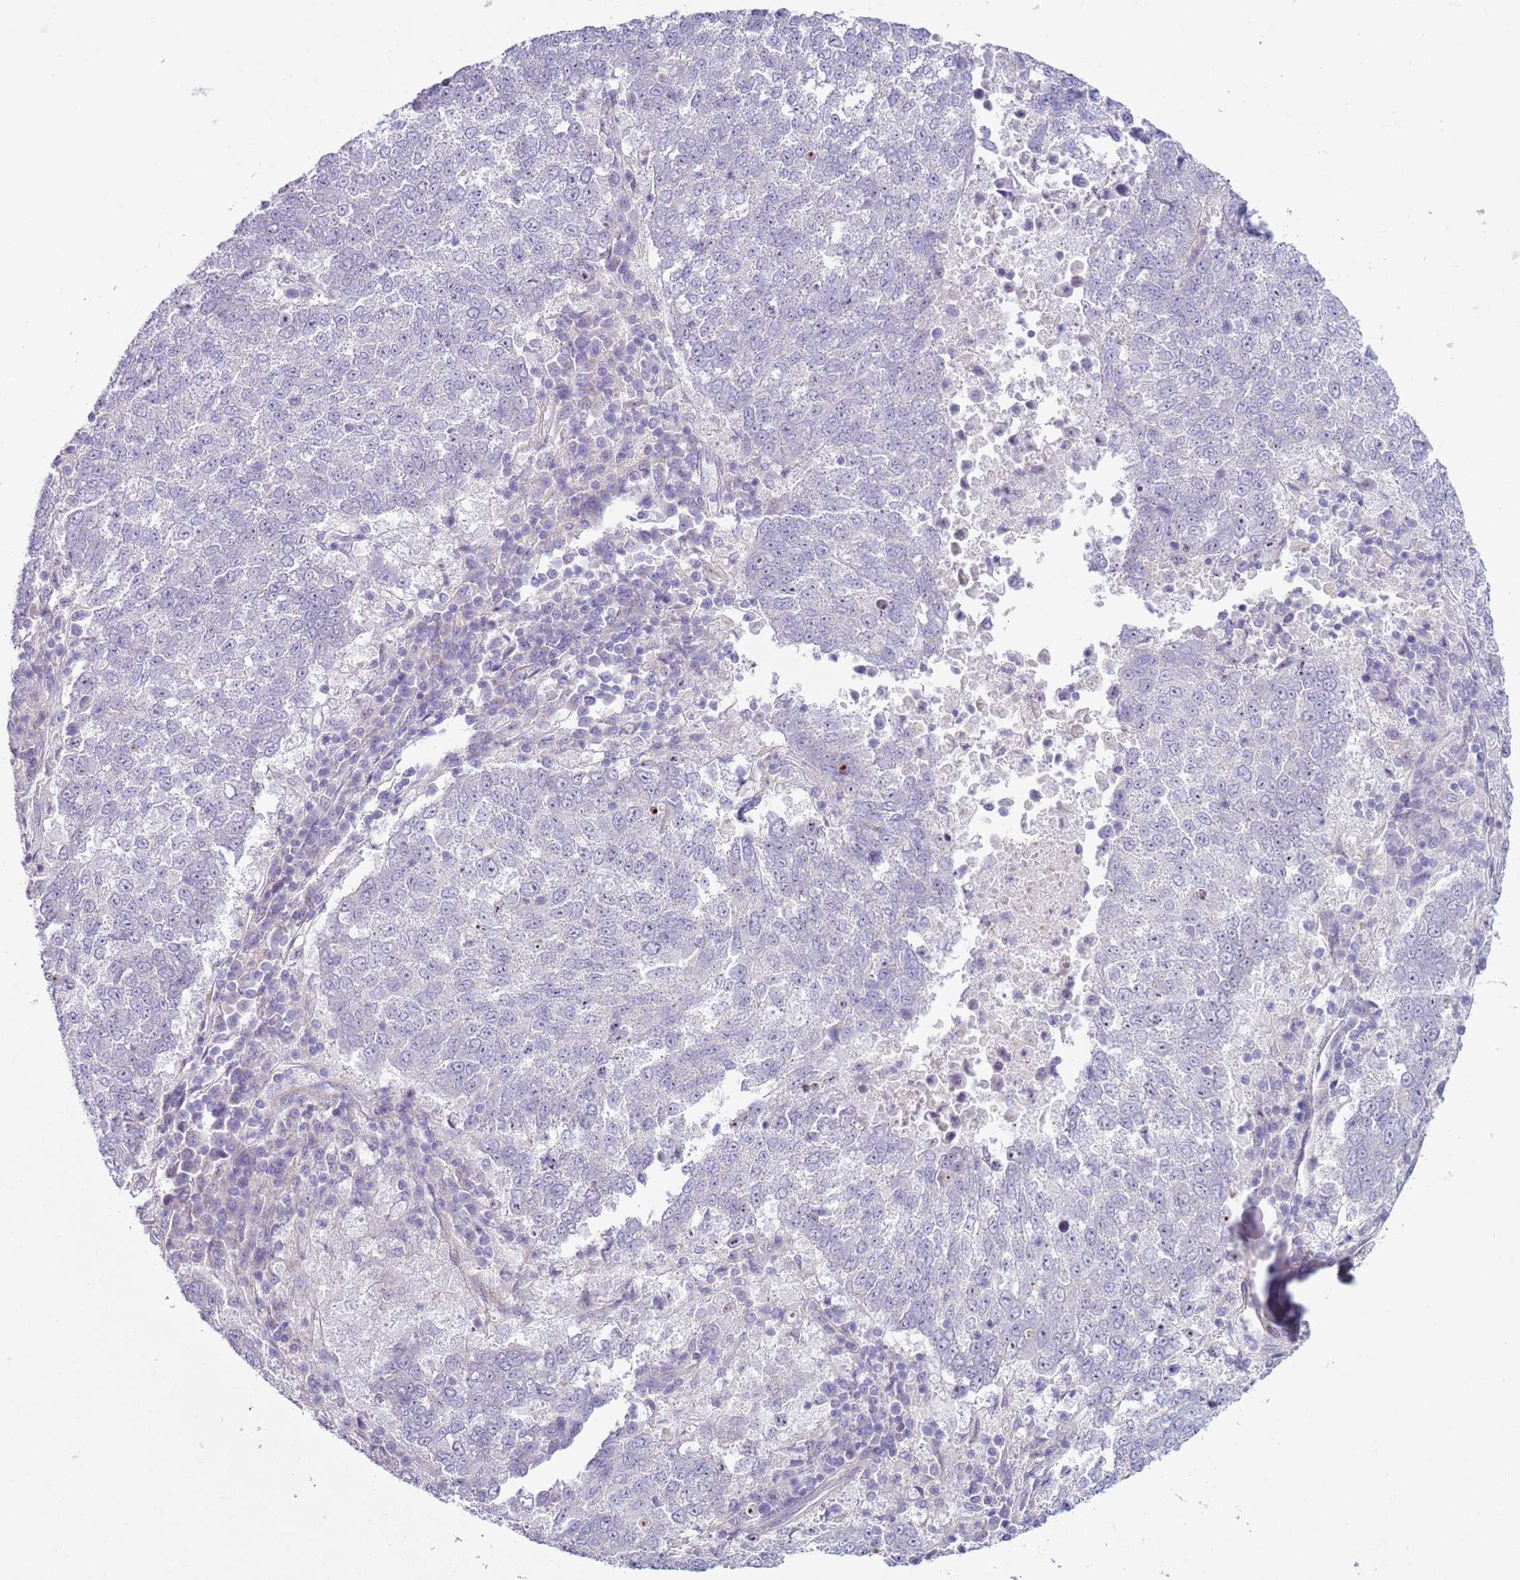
{"staining": {"intensity": "negative", "quantity": "none", "location": "none"}, "tissue": "lung cancer", "cell_type": "Tumor cells", "image_type": "cancer", "snomed": [{"axis": "morphology", "description": "Squamous cell carcinoma, NOS"}, {"axis": "topography", "description": "Lung"}], "caption": "Tumor cells show no significant protein positivity in lung cancer (squamous cell carcinoma). Nuclei are stained in blue.", "gene": "HEATR1", "patient": {"sex": "male", "age": 73}}